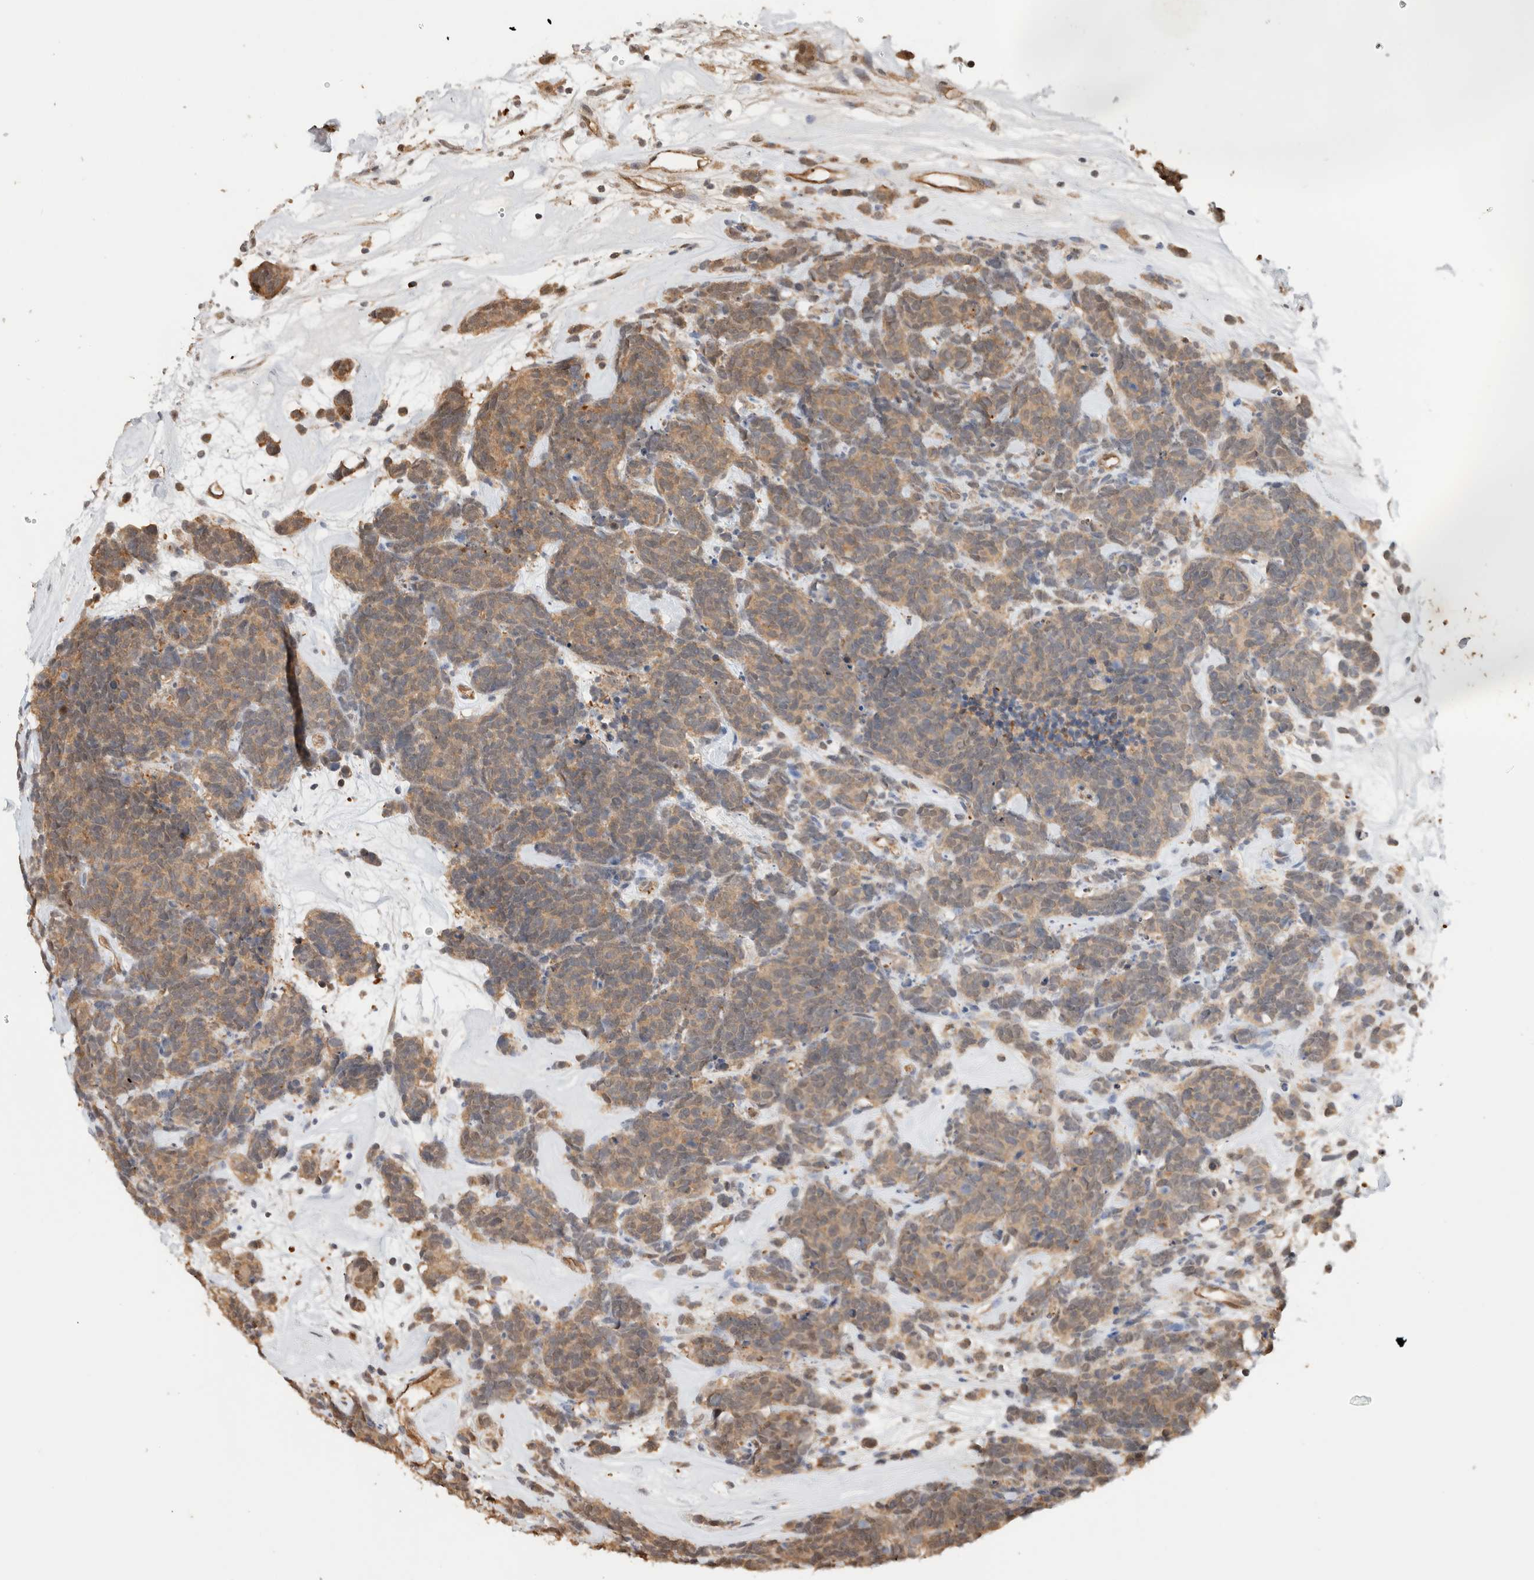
{"staining": {"intensity": "moderate", "quantity": ">75%", "location": "cytoplasmic/membranous"}, "tissue": "carcinoid", "cell_type": "Tumor cells", "image_type": "cancer", "snomed": [{"axis": "morphology", "description": "Carcinoma, NOS"}, {"axis": "morphology", "description": "Carcinoid, malignant, NOS"}, {"axis": "topography", "description": "Urinary bladder"}], "caption": "Protein staining of malignant carcinoid tissue reveals moderate cytoplasmic/membranous expression in approximately >75% of tumor cells.", "gene": "YWHAH", "patient": {"sex": "male", "age": 57}}